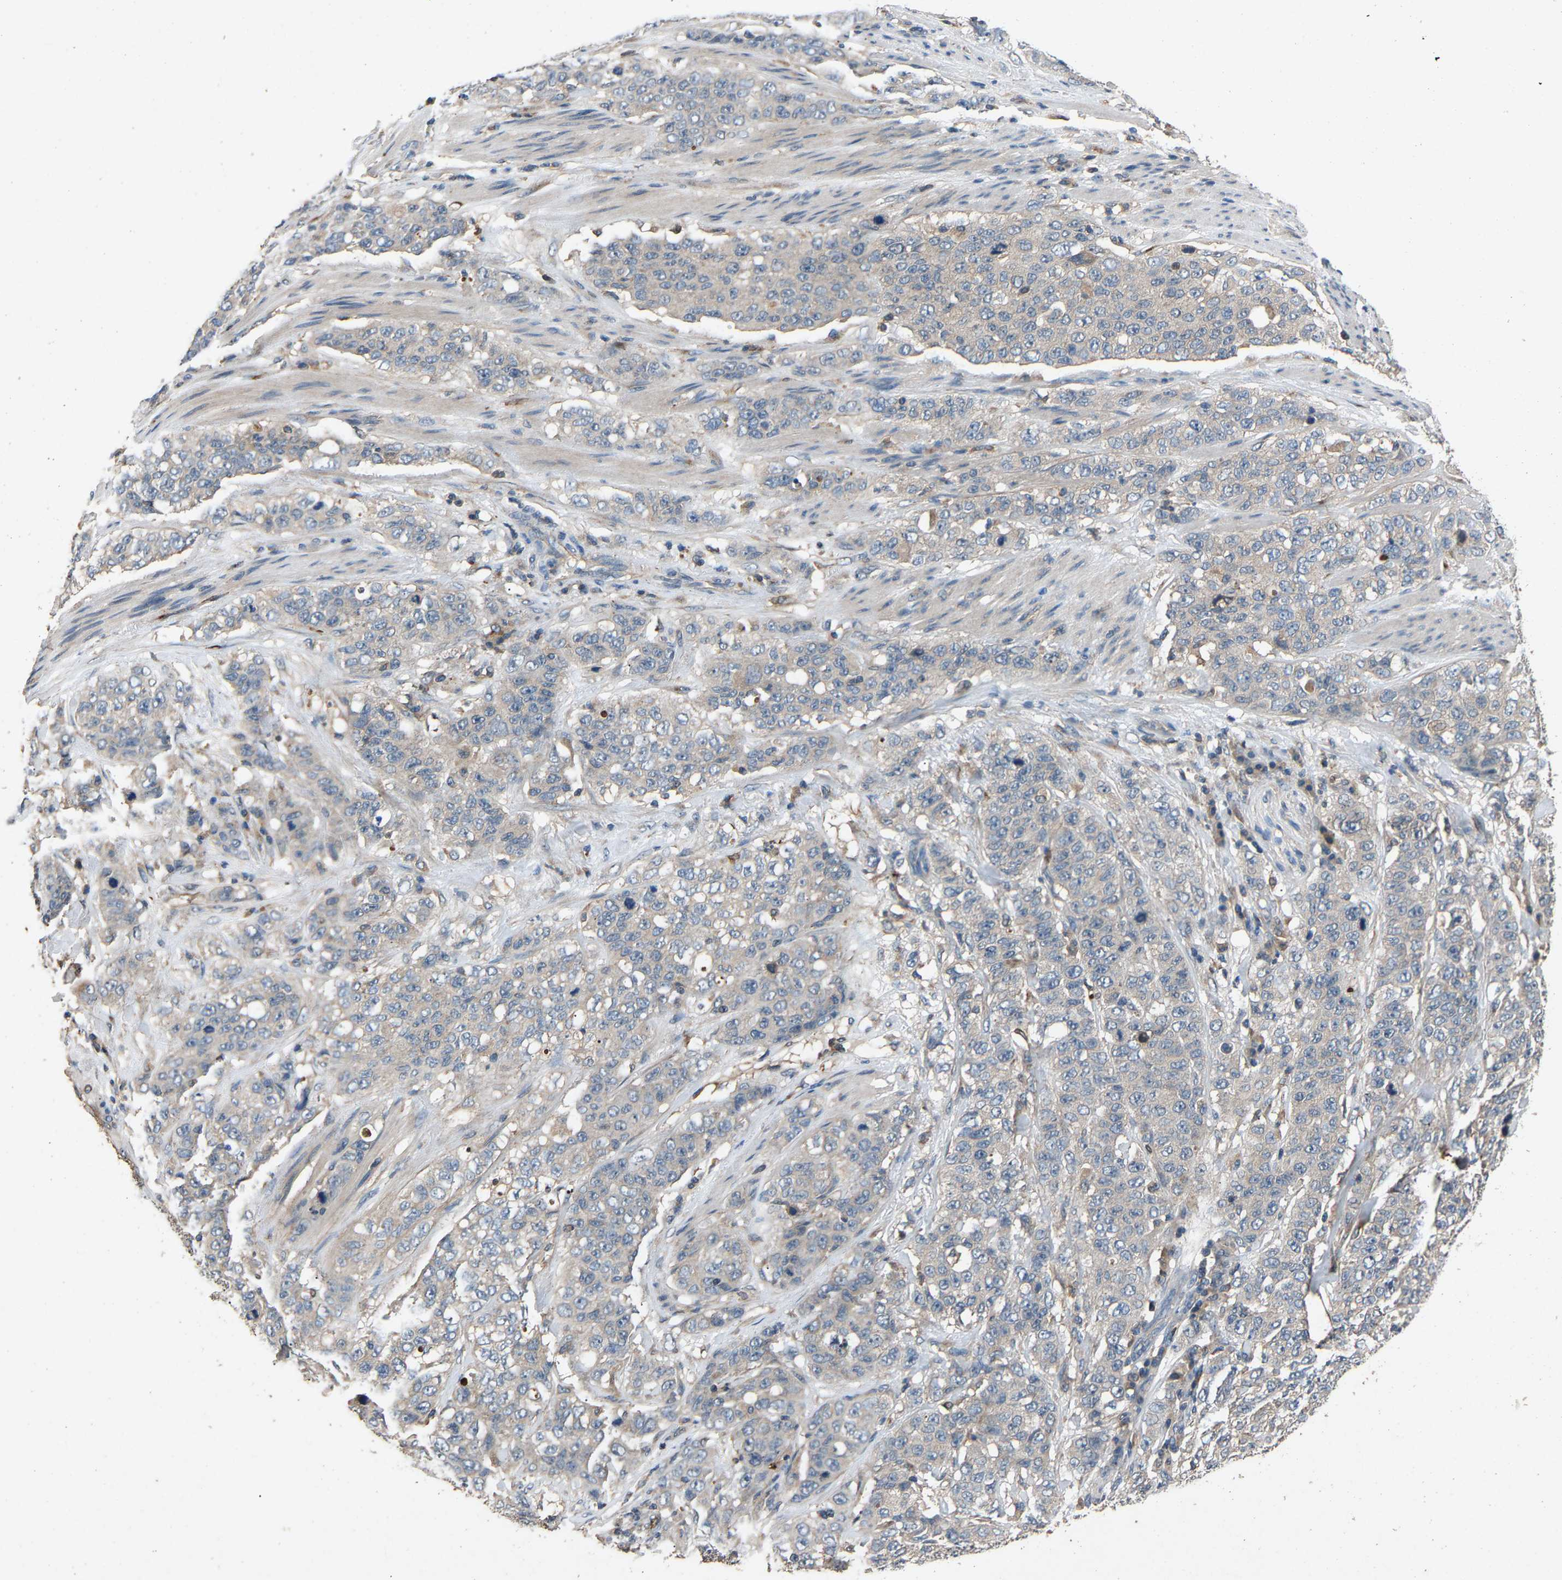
{"staining": {"intensity": "negative", "quantity": "none", "location": "none"}, "tissue": "stomach cancer", "cell_type": "Tumor cells", "image_type": "cancer", "snomed": [{"axis": "morphology", "description": "Adenocarcinoma, NOS"}, {"axis": "topography", "description": "Stomach"}], "caption": "DAB (3,3'-diaminobenzidine) immunohistochemical staining of human stomach cancer reveals no significant staining in tumor cells.", "gene": "PPID", "patient": {"sex": "male", "age": 48}}